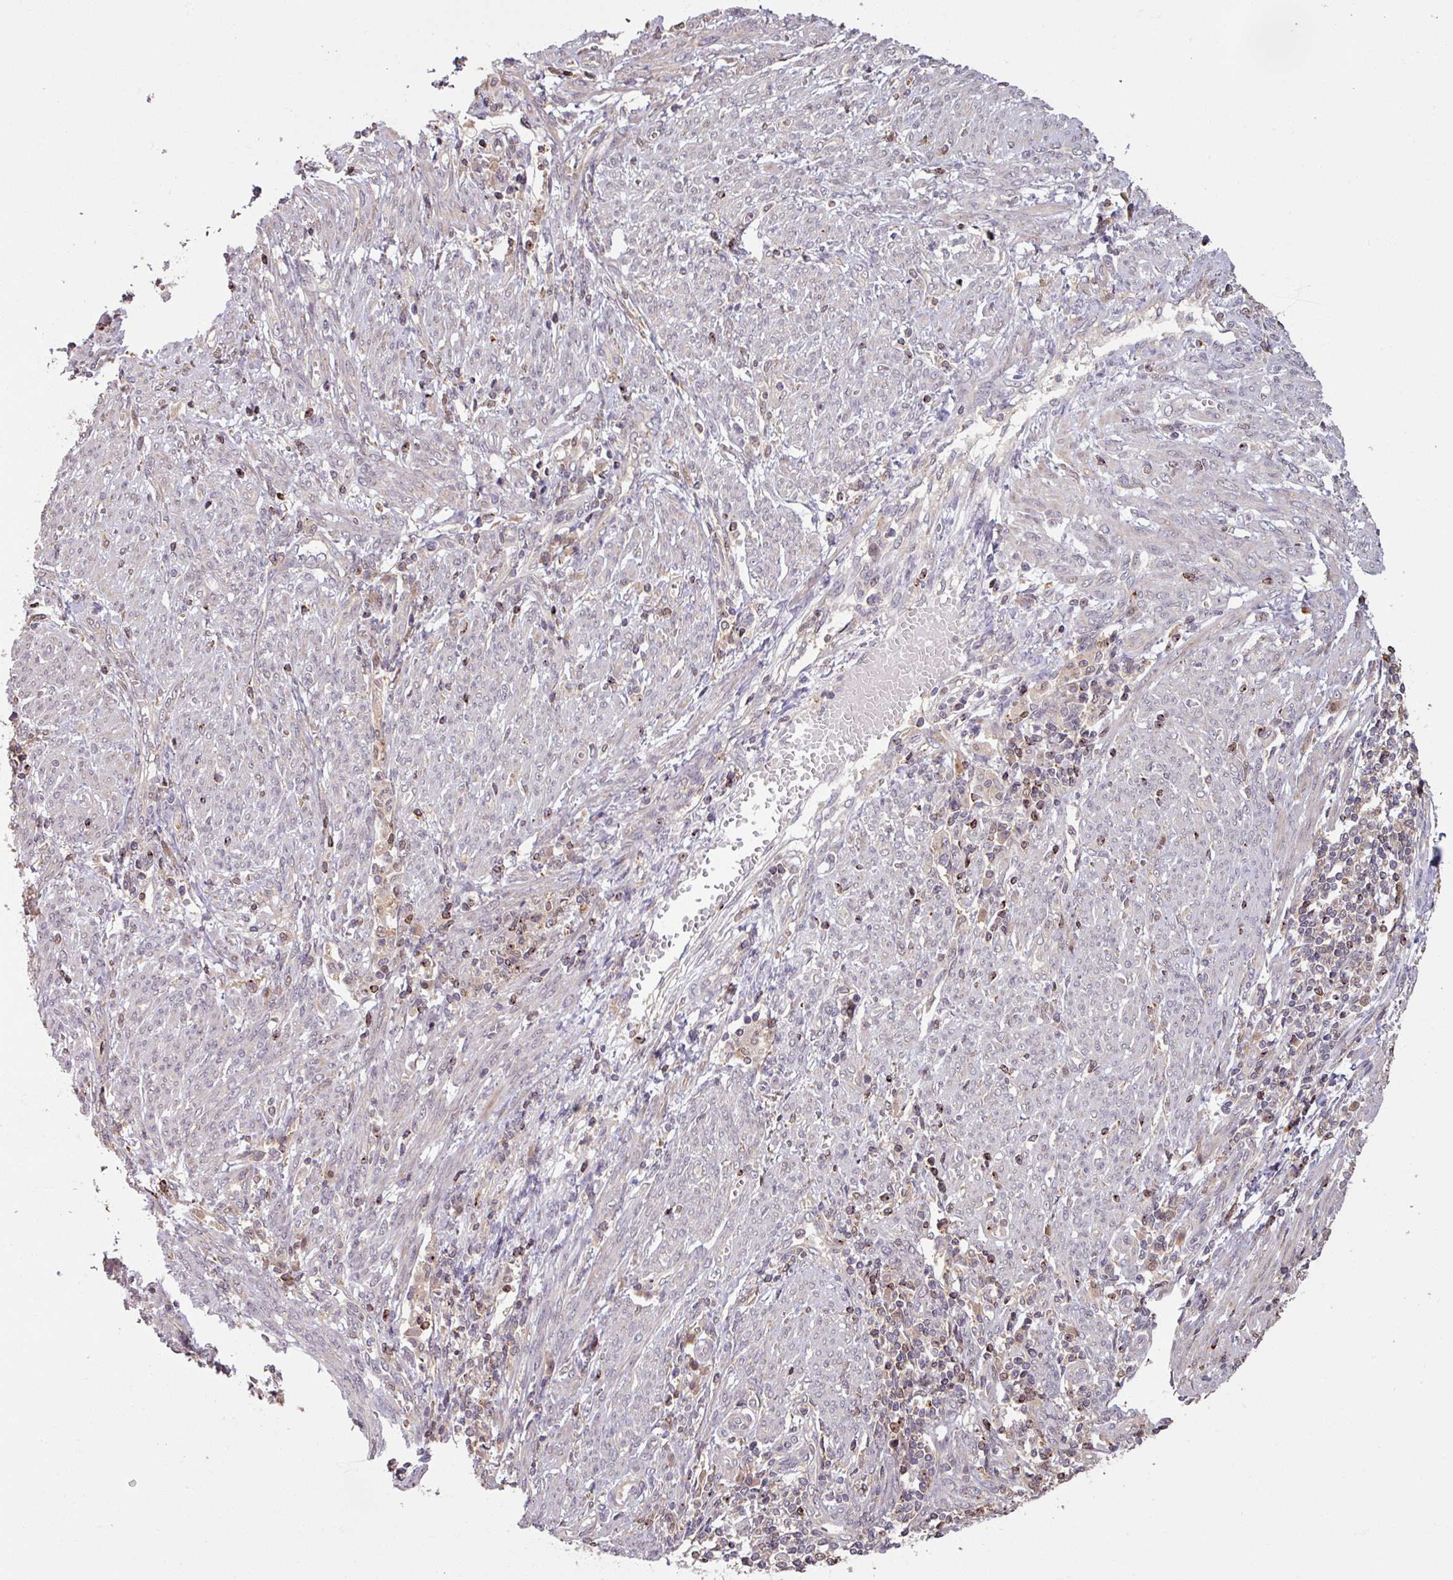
{"staining": {"intensity": "negative", "quantity": "none", "location": "none"}, "tissue": "endometrial cancer", "cell_type": "Tumor cells", "image_type": "cancer", "snomed": [{"axis": "morphology", "description": "Adenocarcinoma, NOS"}, {"axis": "topography", "description": "Uterus"}, {"axis": "topography", "description": "Endometrium"}], "caption": "There is no significant expression in tumor cells of adenocarcinoma (endometrial).", "gene": "OR6B1", "patient": {"sex": "female", "age": 70}}